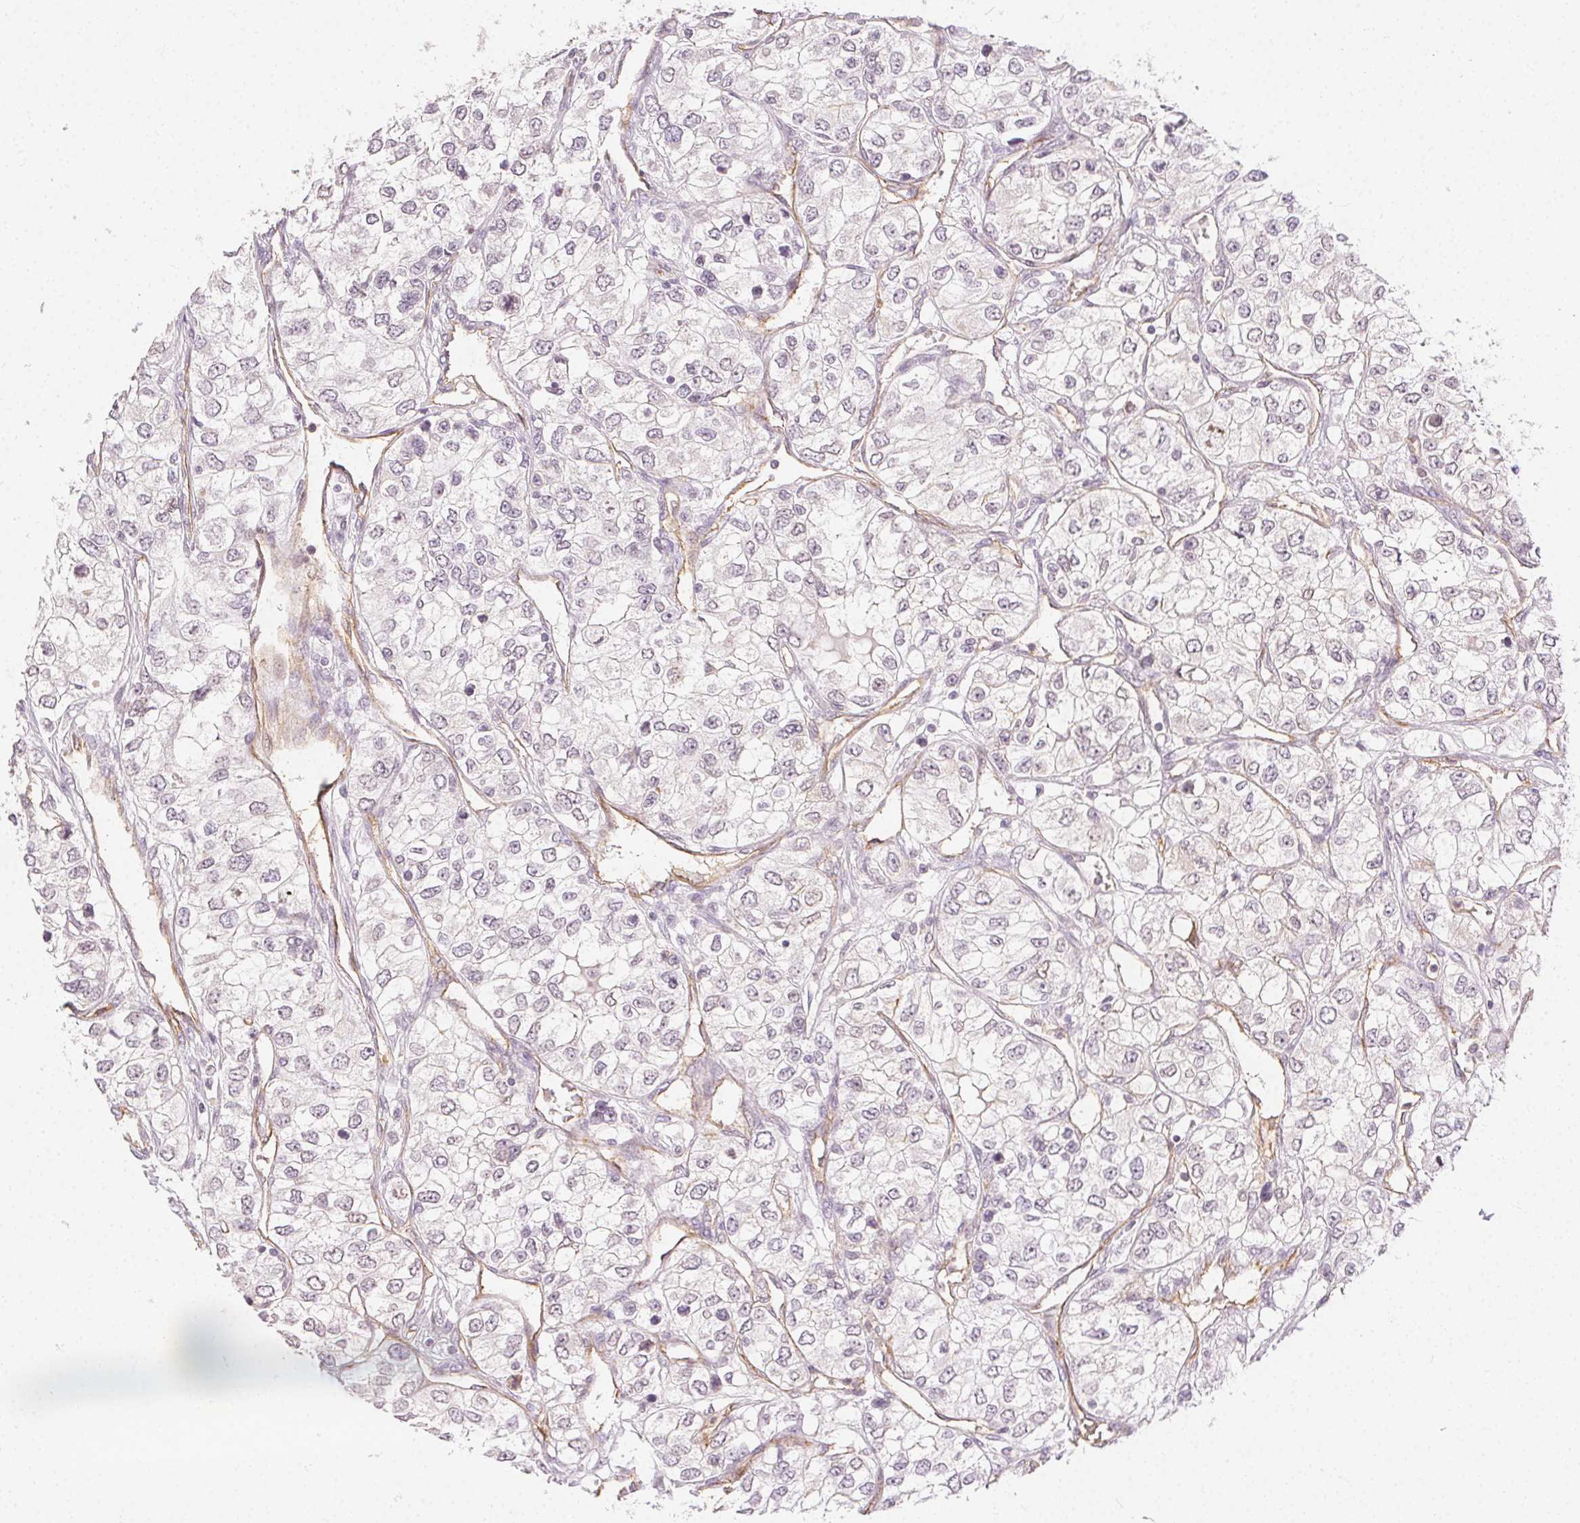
{"staining": {"intensity": "negative", "quantity": "none", "location": "none"}, "tissue": "renal cancer", "cell_type": "Tumor cells", "image_type": "cancer", "snomed": [{"axis": "morphology", "description": "Adenocarcinoma, NOS"}, {"axis": "topography", "description": "Kidney"}], "caption": "Human adenocarcinoma (renal) stained for a protein using immunohistochemistry (IHC) shows no staining in tumor cells.", "gene": "PODXL", "patient": {"sex": "female", "age": 59}}